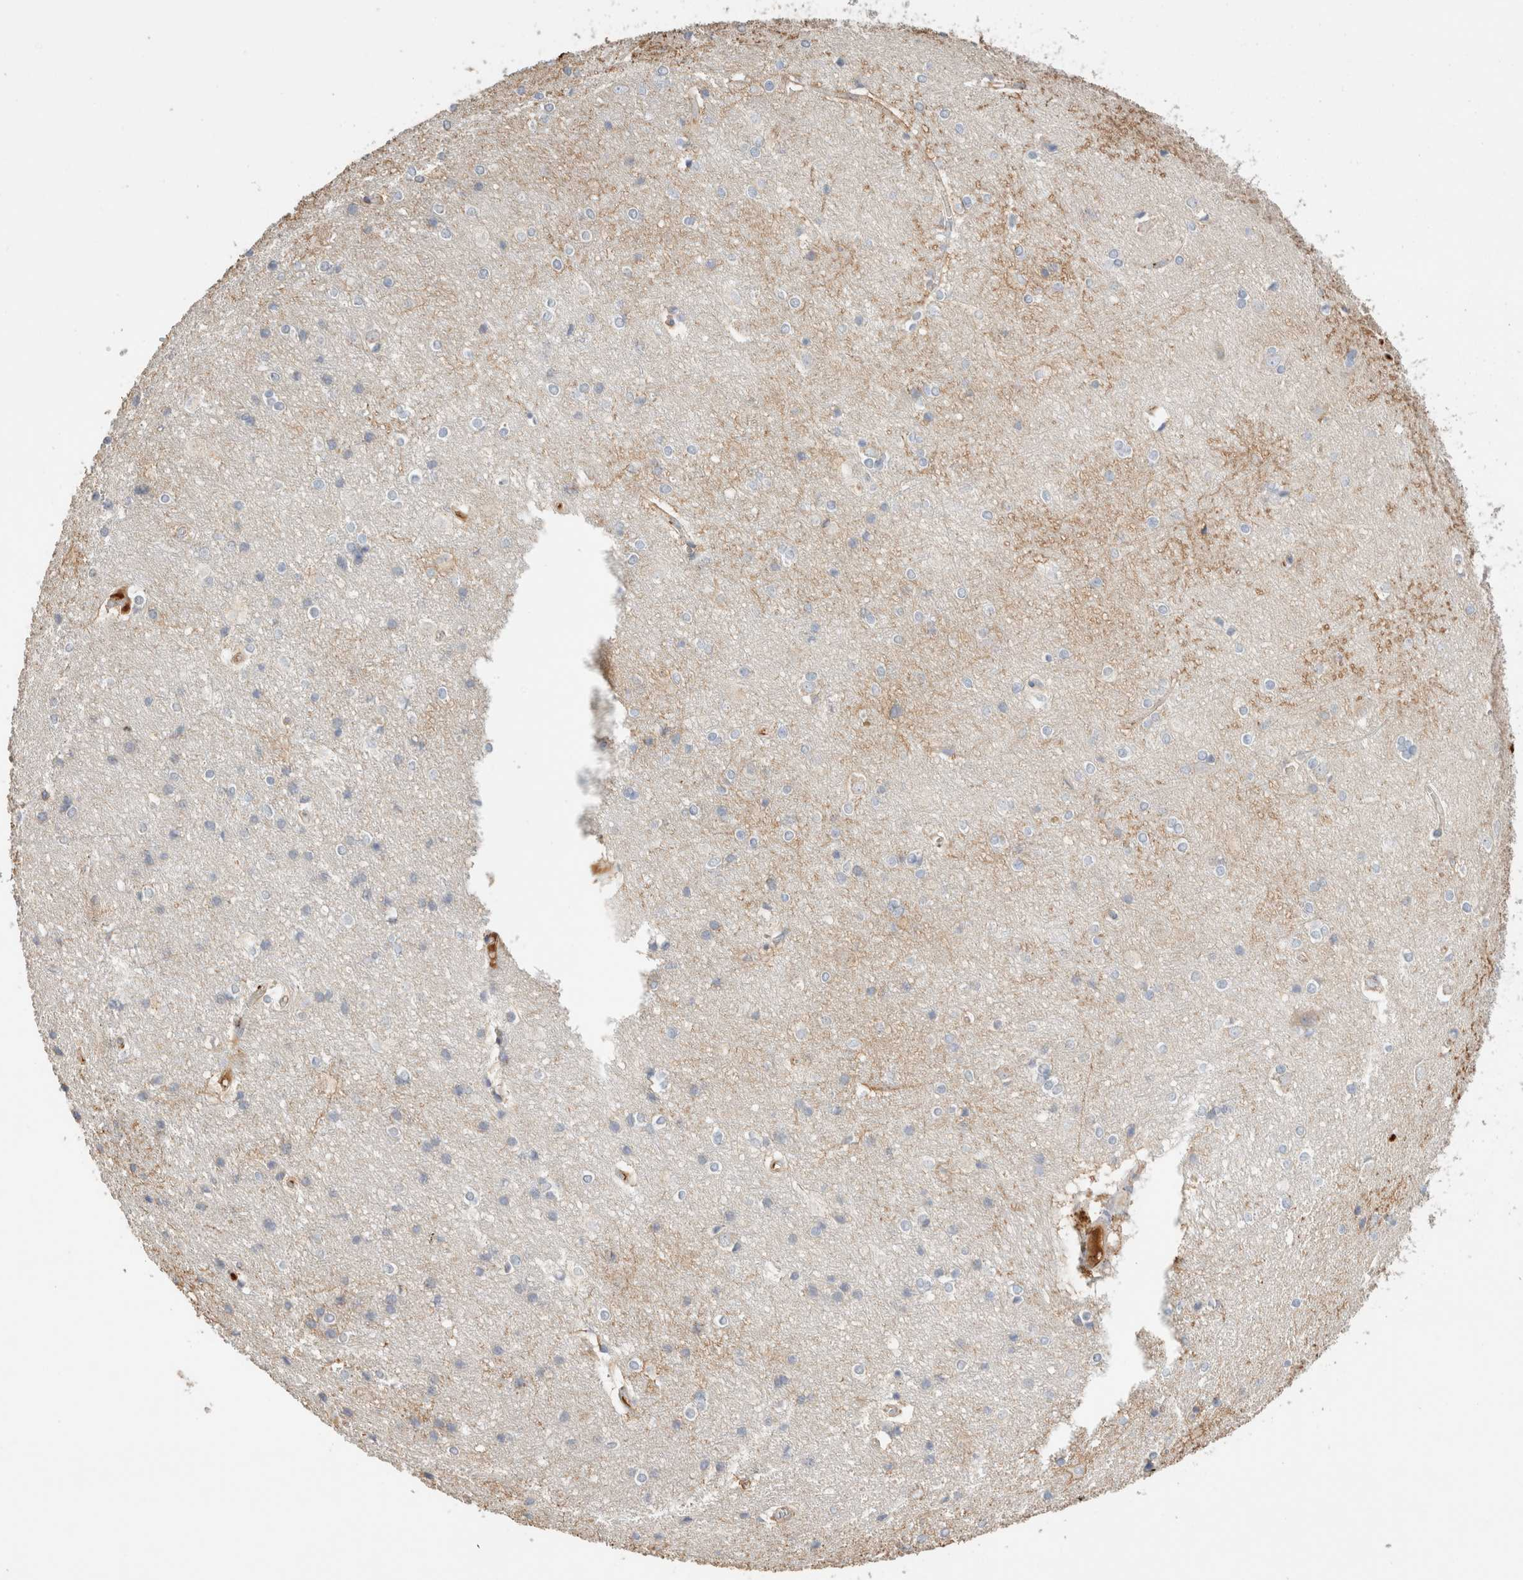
{"staining": {"intensity": "moderate", "quantity": "<25%", "location": "cytoplasmic/membranous"}, "tissue": "cerebral cortex", "cell_type": "Endothelial cells", "image_type": "normal", "snomed": [{"axis": "morphology", "description": "Normal tissue, NOS"}, {"axis": "topography", "description": "Cerebral cortex"}], "caption": "An image of human cerebral cortex stained for a protein shows moderate cytoplasmic/membranous brown staining in endothelial cells. The staining is performed using DAB (3,3'-diaminobenzidine) brown chromogen to label protein expression. The nuclei are counter-stained blue using hematoxylin.", "gene": "PROS1", "patient": {"sex": "male", "age": 54}}